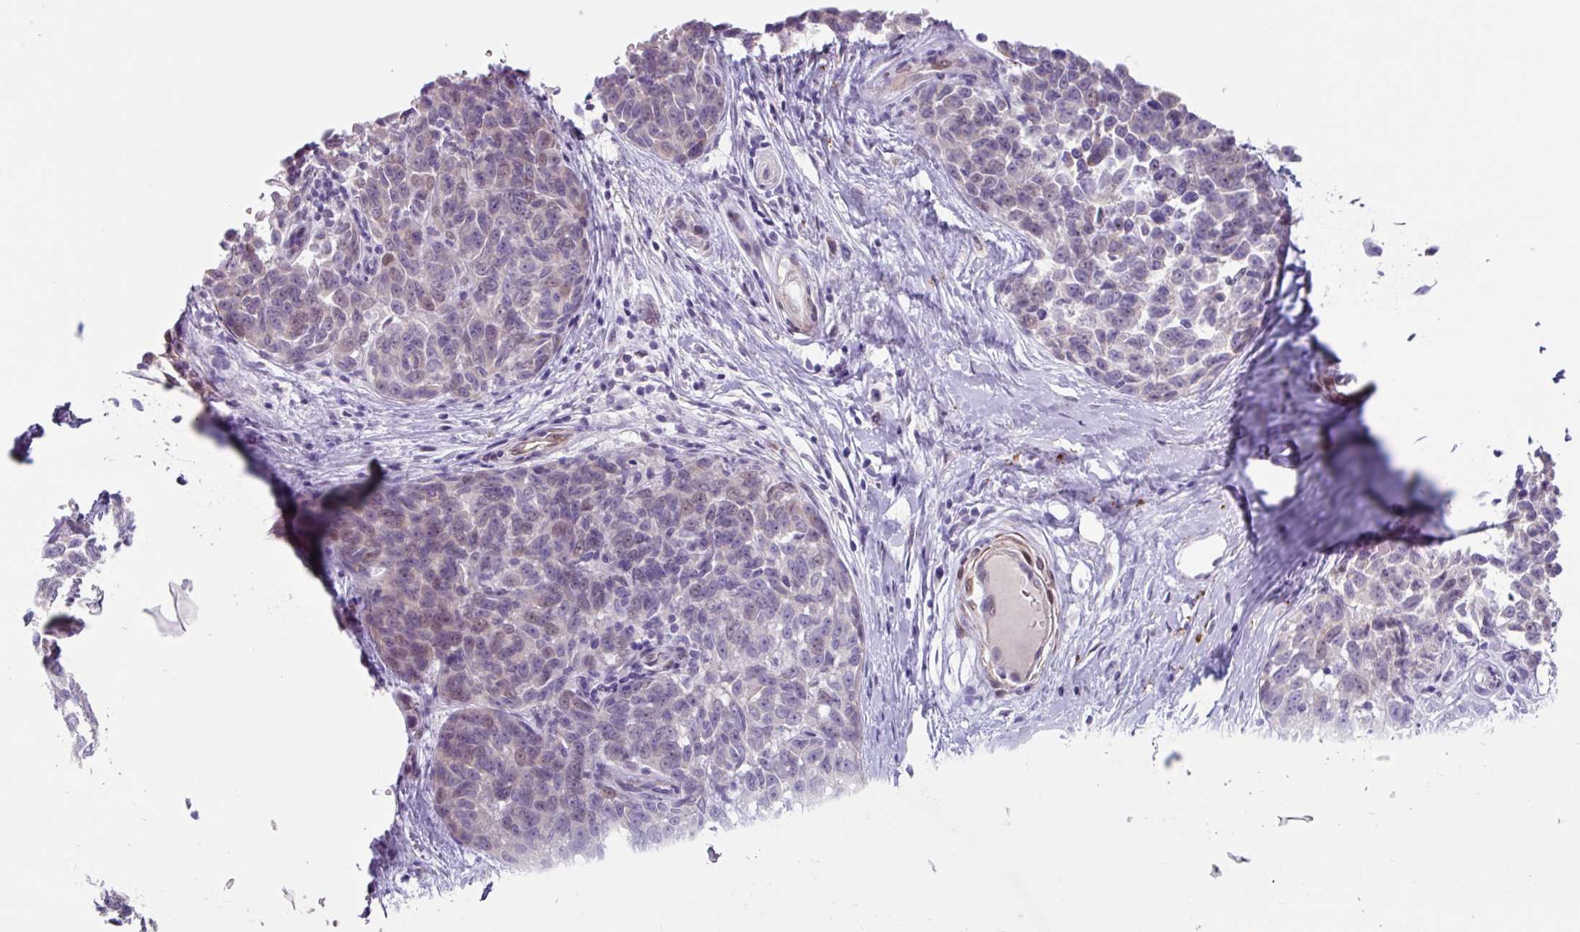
{"staining": {"intensity": "weak", "quantity": "<25%", "location": "nuclear"}, "tissue": "melanoma", "cell_type": "Tumor cells", "image_type": "cancer", "snomed": [{"axis": "morphology", "description": "Normal tissue, NOS"}, {"axis": "morphology", "description": "Malignant melanoma, NOS"}, {"axis": "topography", "description": "Skin"}], "caption": "Micrograph shows no significant protein staining in tumor cells of melanoma.", "gene": "OTX1", "patient": {"sex": "female", "age": 64}}